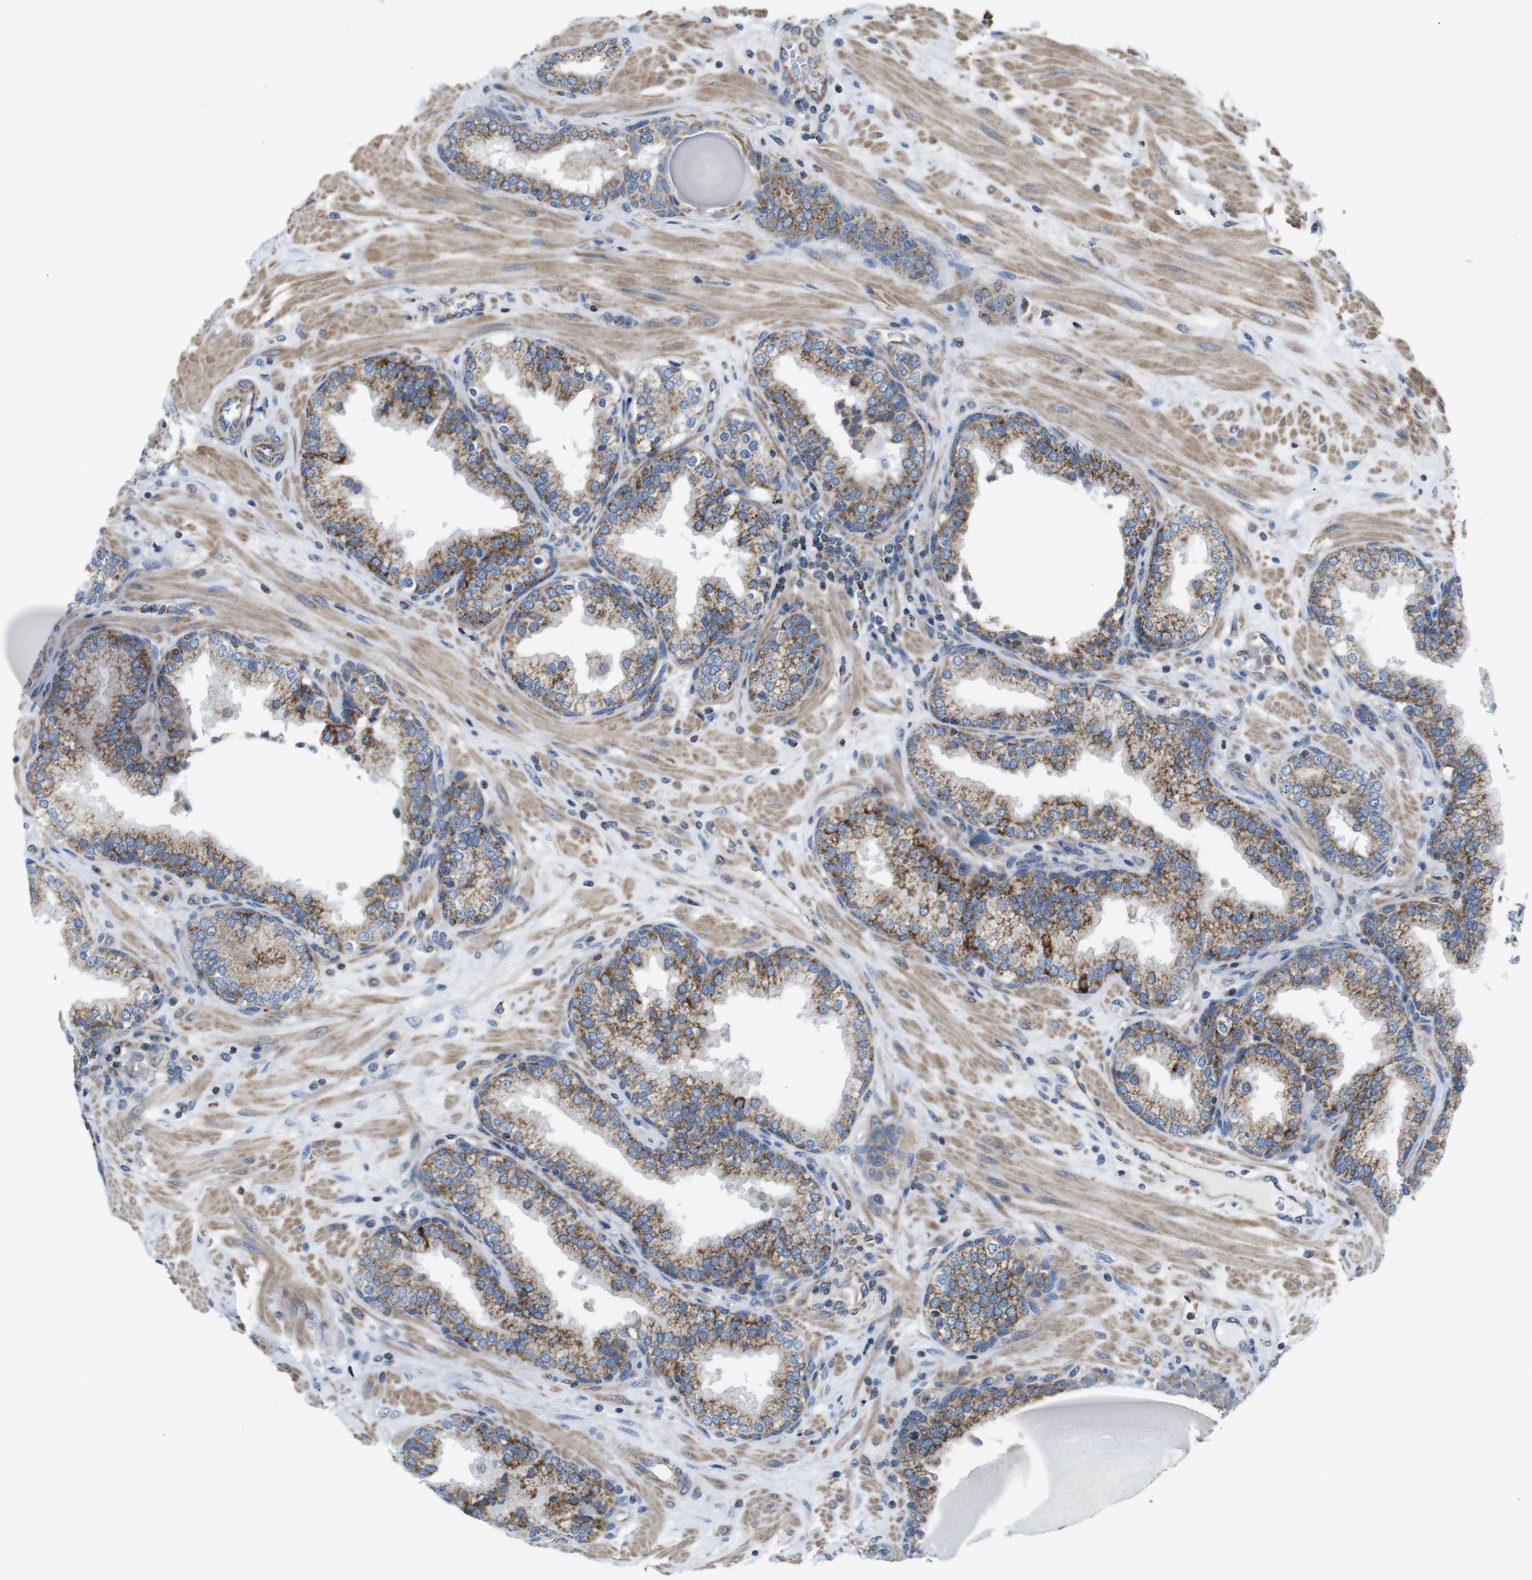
{"staining": {"intensity": "strong", "quantity": ">75%", "location": "cytoplasmic/membranous"}, "tissue": "prostate", "cell_type": "Glandular cells", "image_type": "normal", "snomed": [{"axis": "morphology", "description": "Normal tissue, NOS"}, {"axis": "topography", "description": "Prostate"}], "caption": "DAB (3,3'-diaminobenzidine) immunohistochemical staining of unremarkable human prostate reveals strong cytoplasmic/membranous protein expression in approximately >75% of glandular cells.", "gene": "PDCD1LG2", "patient": {"sex": "male", "age": 51}}